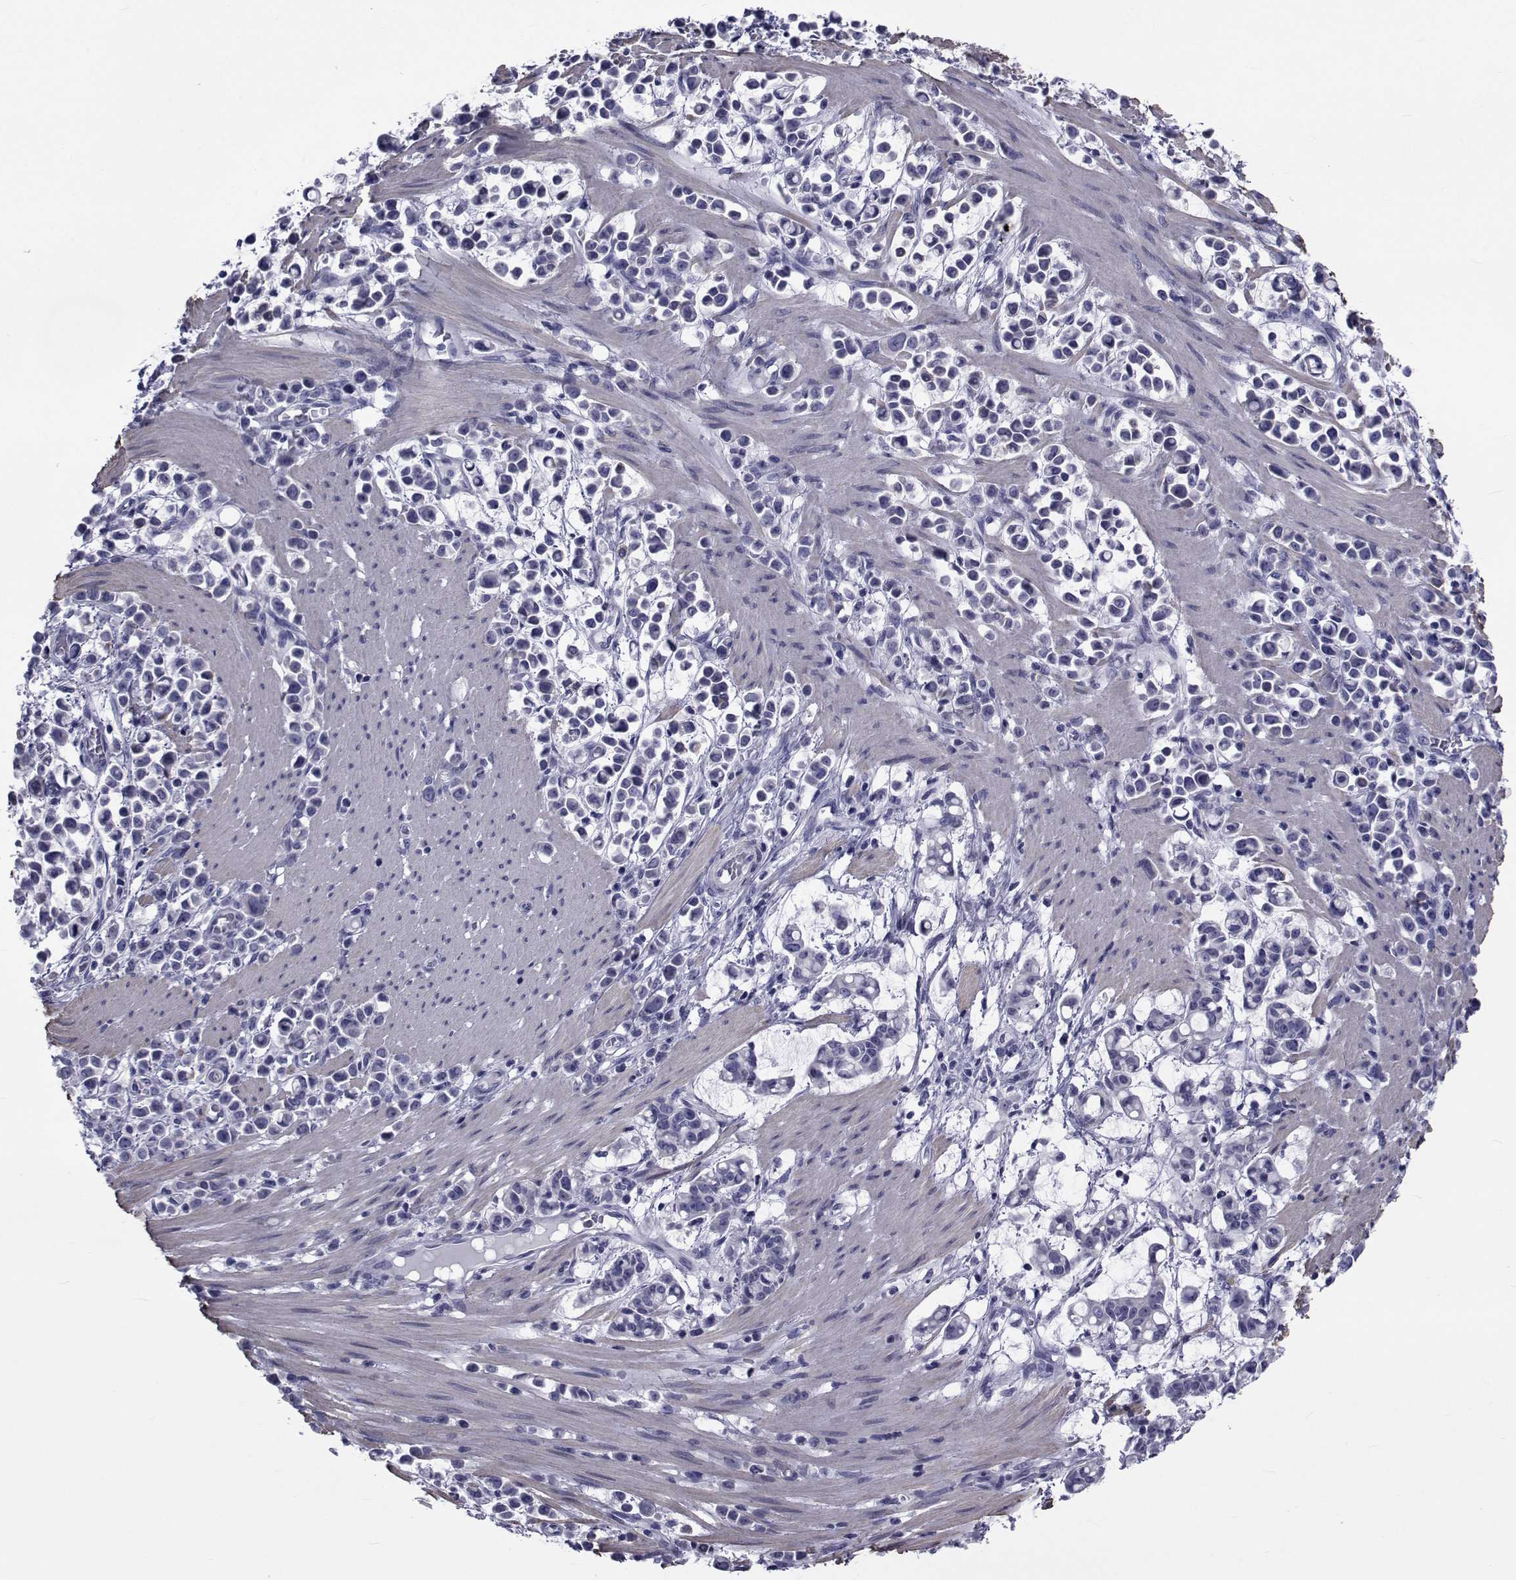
{"staining": {"intensity": "negative", "quantity": "none", "location": "none"}, "tissue": "stomach cancer", "cell_type": "Tumor cells", "image_type": "cancer", "snomed": [{"axis": "morphology", "description": "Adenocarcinoma, NOS"}, {"axis": "topography", "description": "Stomach"}], "caption": "The micrograph exhibits no significant staining in tumor cells of stomach cancer.", "gene": "GKAP1", "patient": {"sex": "male", "age": 82}}